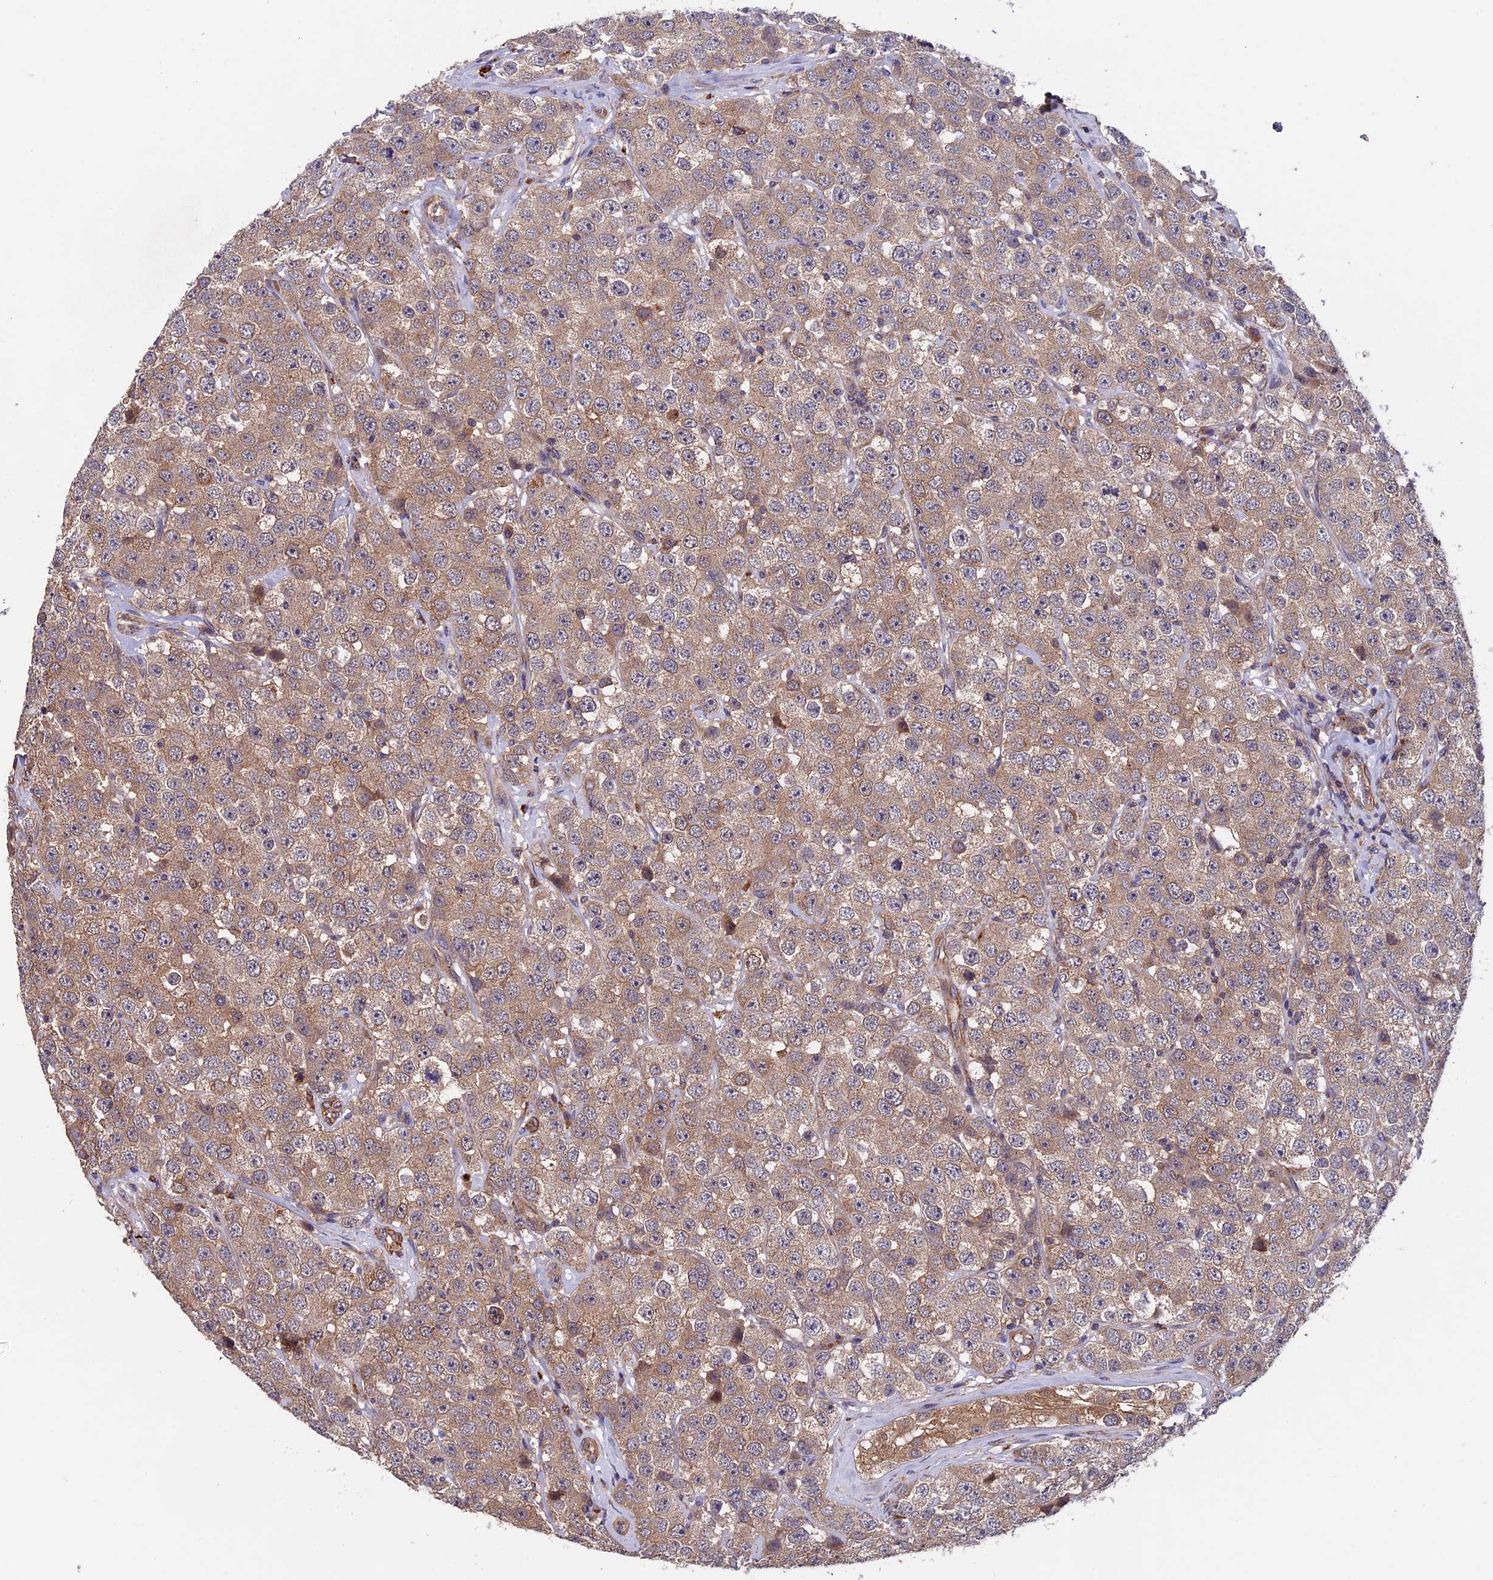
{"staining": {"intensity": "weak", "quantity": ">75%", "location": "cytoplasmic/membranous"}, "tissue": "testis cancer", "cell_type": "Tumor cells", "image_type": "cancer", "snomed": [{"axis": "morphology", "description": "Seminoma, NOS"}, {"axis": "topography", "description": "Testis"}], "caption": "Immunohistochemistry image of neoplastic tissue: human testis seminoma stained using immunohistochemistry demonstrates low levels of weak protein expression localized specifically in the cytoplasmic/membranous of tumor cells, appearing as a cytoplasmic/membranous brown color.", "gene": "SLC9A5", "patient": {"sex": "male", "age": 28}}